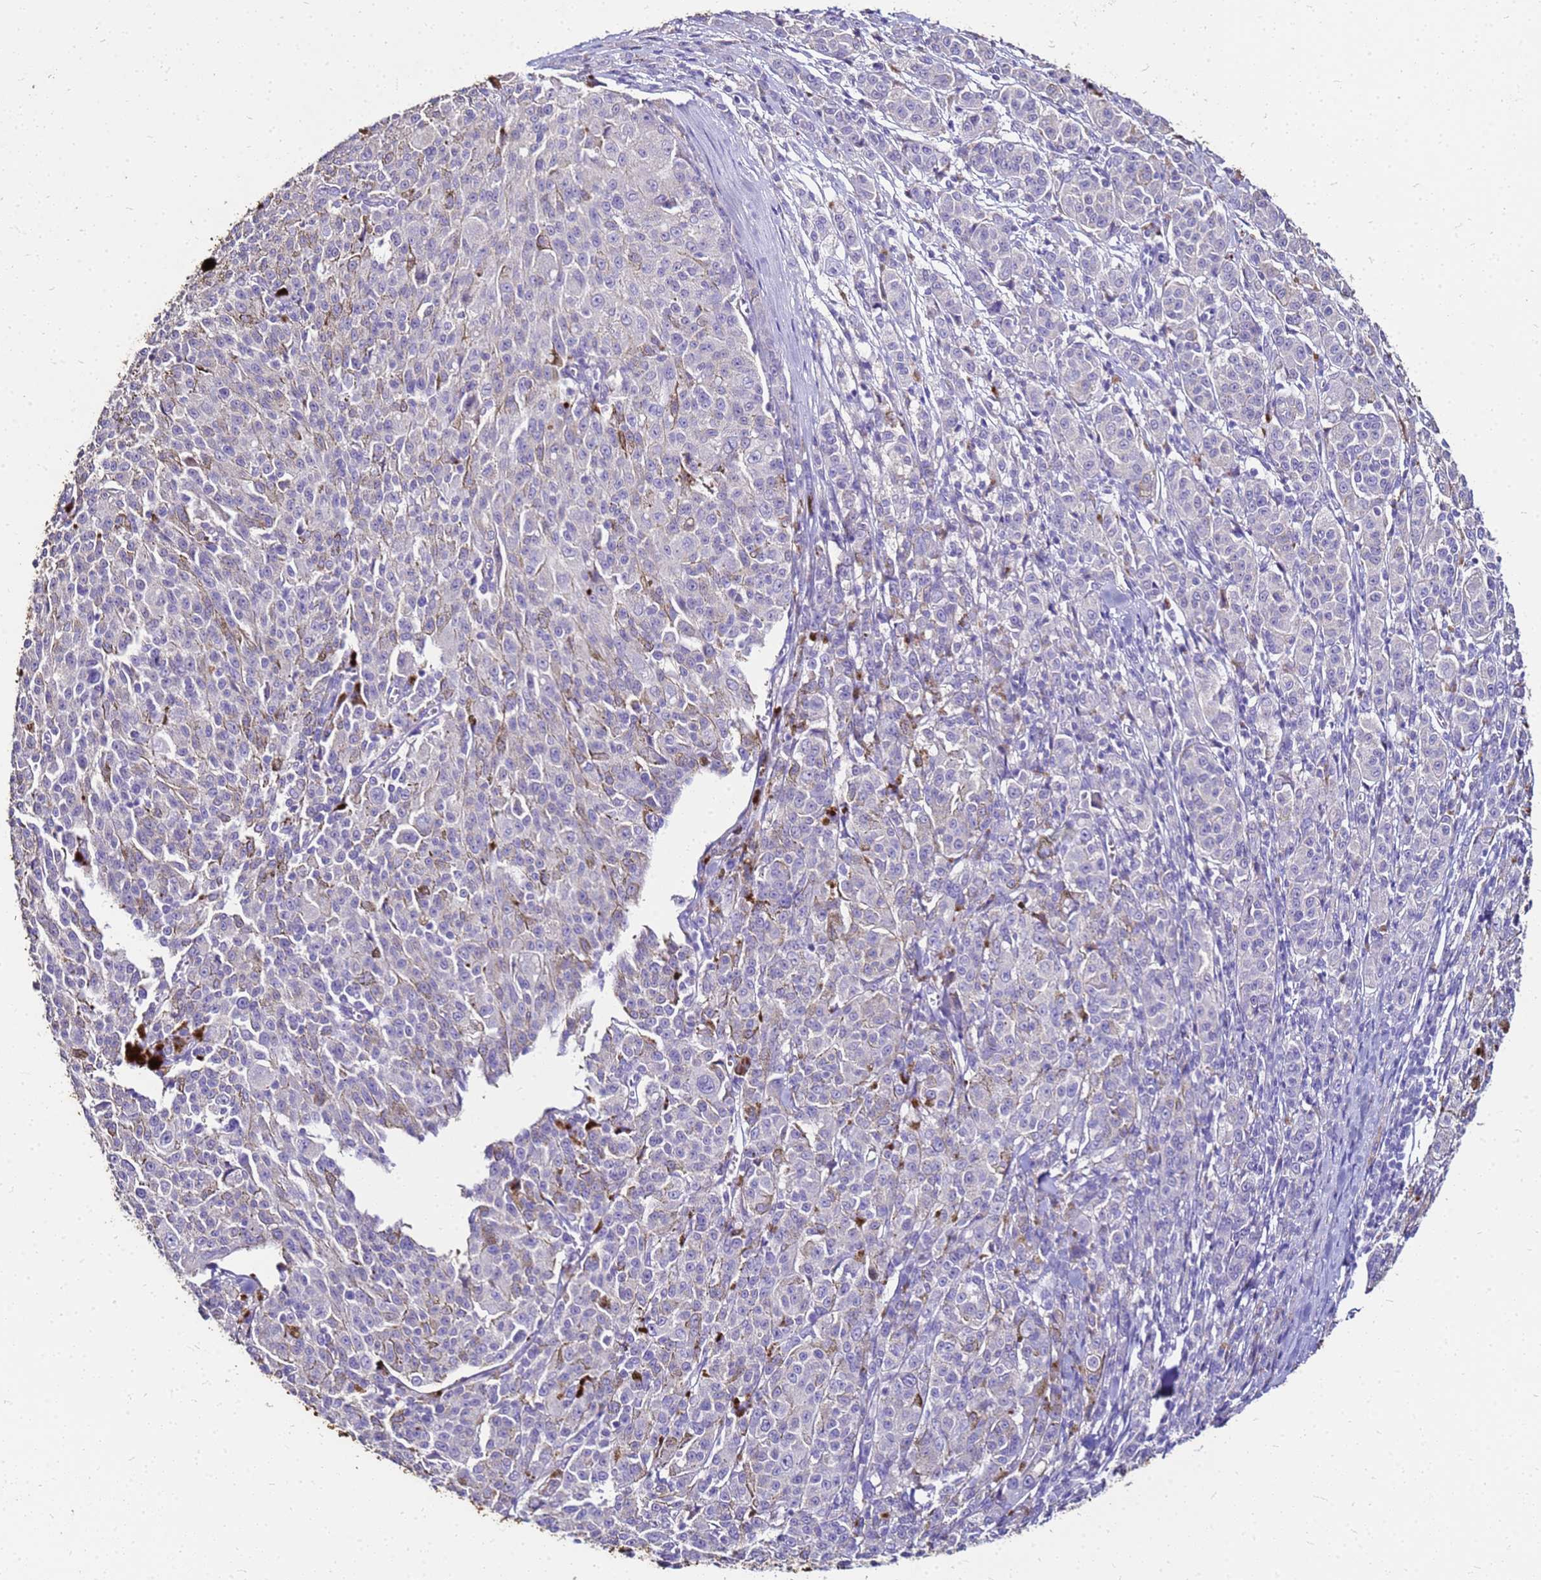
{"staining": {"intensity": "negative", "quantity": "none", "location": "none"}, "tissue": "melanoma", "cell_type": "Tumor cells", "image_type": "cancer", "snomed": [{"axis": "morphology", "description": "Malignant melanoma, NOS"}, {"axis": "topography", "description": "Skin"}], "caption": "Tumor cells show no significant protein expression in melanoma. The staining was performed using DAB (3,3'-diaminobenzidine) to visualize the protein expression in brown, while the nuclei were stained in blue with hematoxylin (Magnification: 20x).", "gene": "S100A2", "patient": {"sex": "female", "age": 52}}